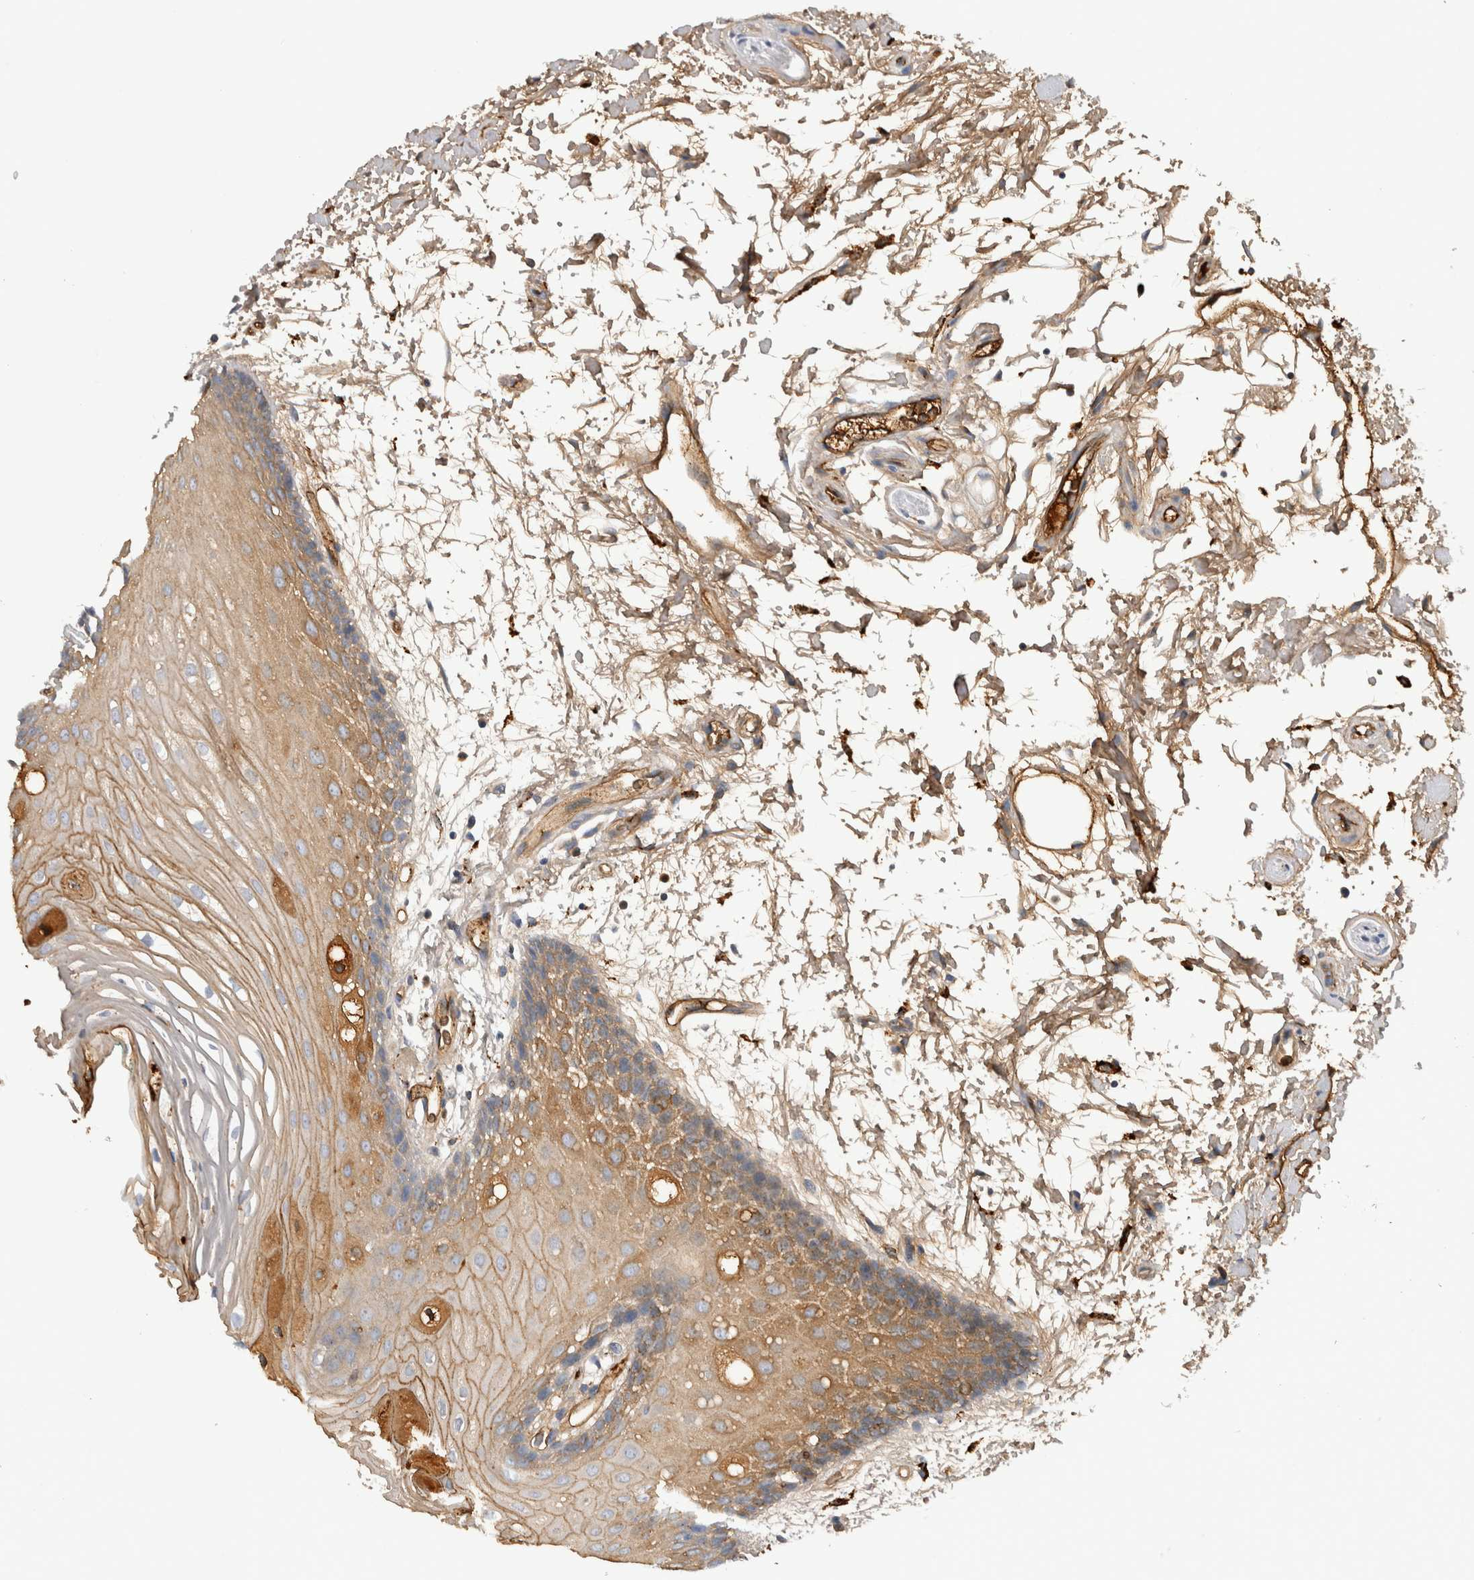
{"staining": {"intensity": "moderate", "quantity": ">75%", "location": "cytoplasmic/membranous"}, "tissue": "oral mucosa", "cell_type": "Squamous epithelial cells", "image_type": "normal", "snomed": [{"axis": "morphology", "description": "Normal tissue, NOS"}, {"axis": "topography", "description": "Skeletal muscle"}, {"axis": "topography", "description": "Oral tissue"}, {"axis": "topography", "description": "Peripheral nerve tissue"}], "caption": "A medium amount of moderate cytoplasmic/membranous expression is present in about >75% of squamous epithelial cells in normal oral mucosa. (DAB (3,3'-diaminobenzidine) IHC with brightfield microscopy, high magnification).", "gene": "TBCE", "patient": {"sex": "female", "age": 84}}